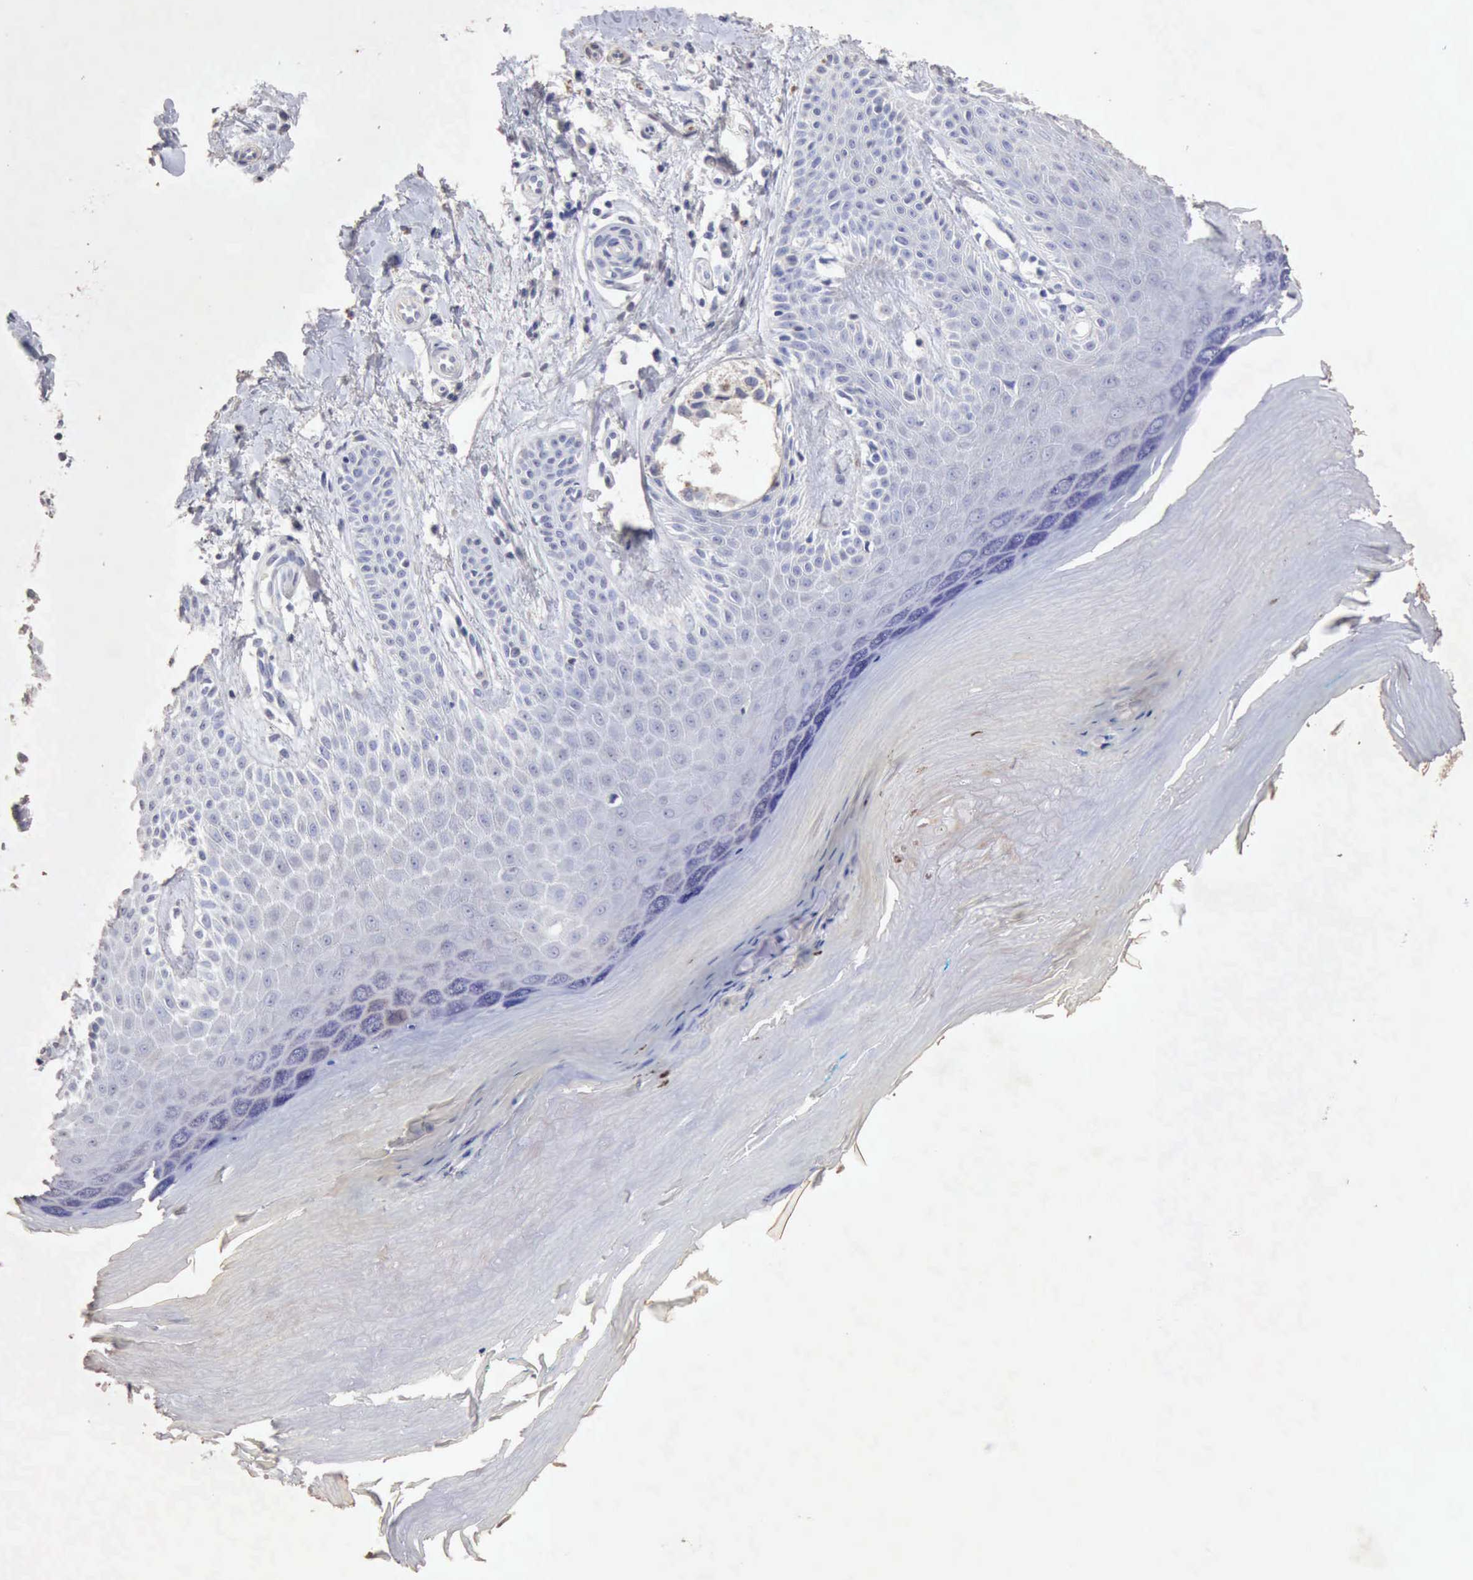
{"staining": {"intensity": "negative", "quantity": "none", "location": "none"}, "tissue": "melanoma", "cell_type": "Tumor cells", "image_type": "cancer", "snomed": [{"axis": "morphology", "description": "Malignant melanoma, NOS"}, {"axis": "topography", "description": "Skin"}], "caption": "There is no significant staining in tumor cells of malignant melanoma.", "gene": "KRT6B", "patient": {"sex": "male", "age": 79}}